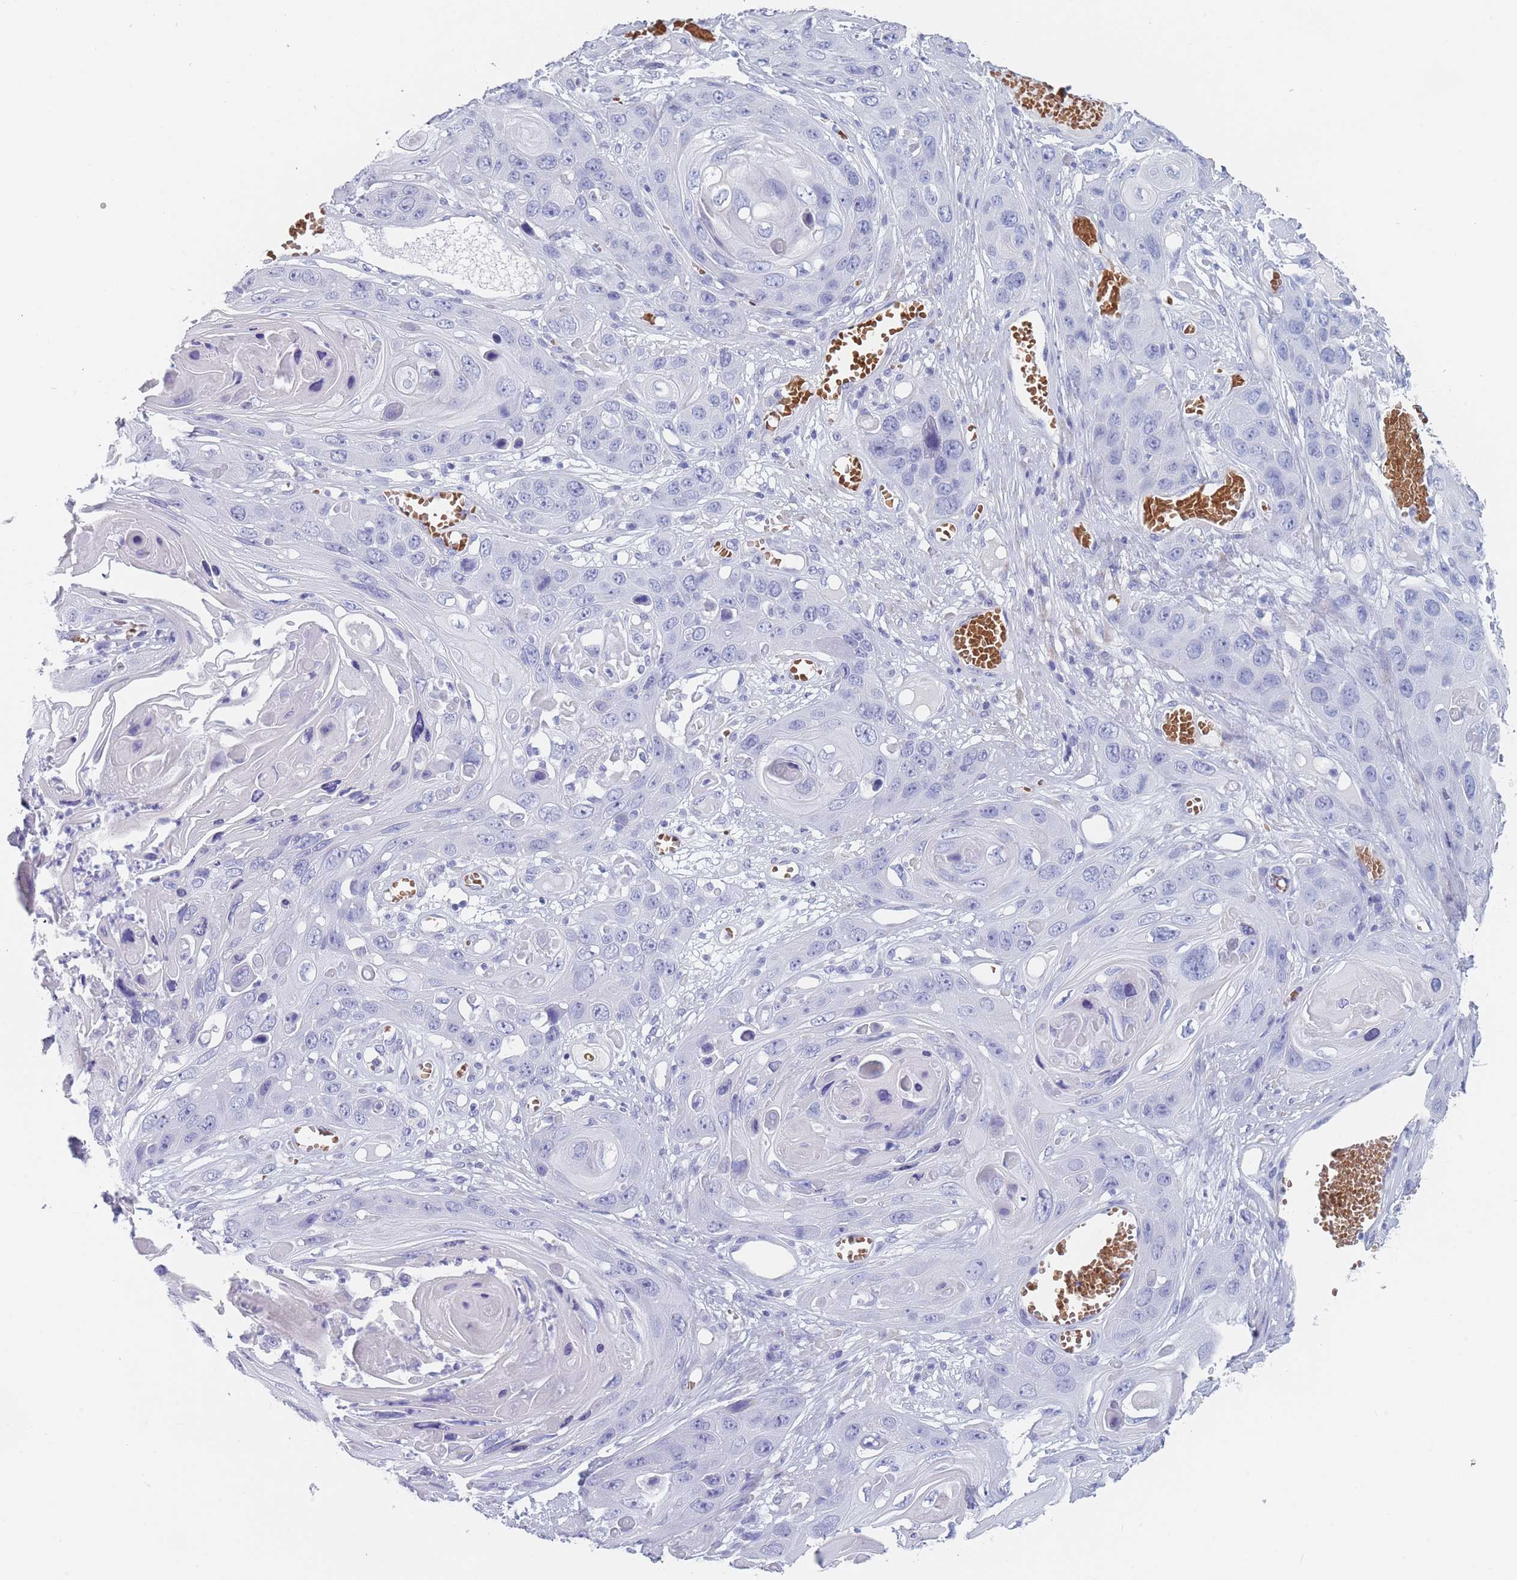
{"staining": {"intensity": "negative", "quantity": "none", "location": "none"}, "tissue": "skin cancer", "cell_type": "Tumor cells", "image_type": "cancer", "snomed": [{"axis": "morphology", "description": "Squamous cell carcinoma, NOS"}, {"axis": "topography", "description": "Skin"}], "caption": "Human skin squamous cell carcinoma stained for a protein using IHC displays no positivity in tumor cells.", "gene": "OR5D16", "patient": {"sex": "male", "age": 55}}